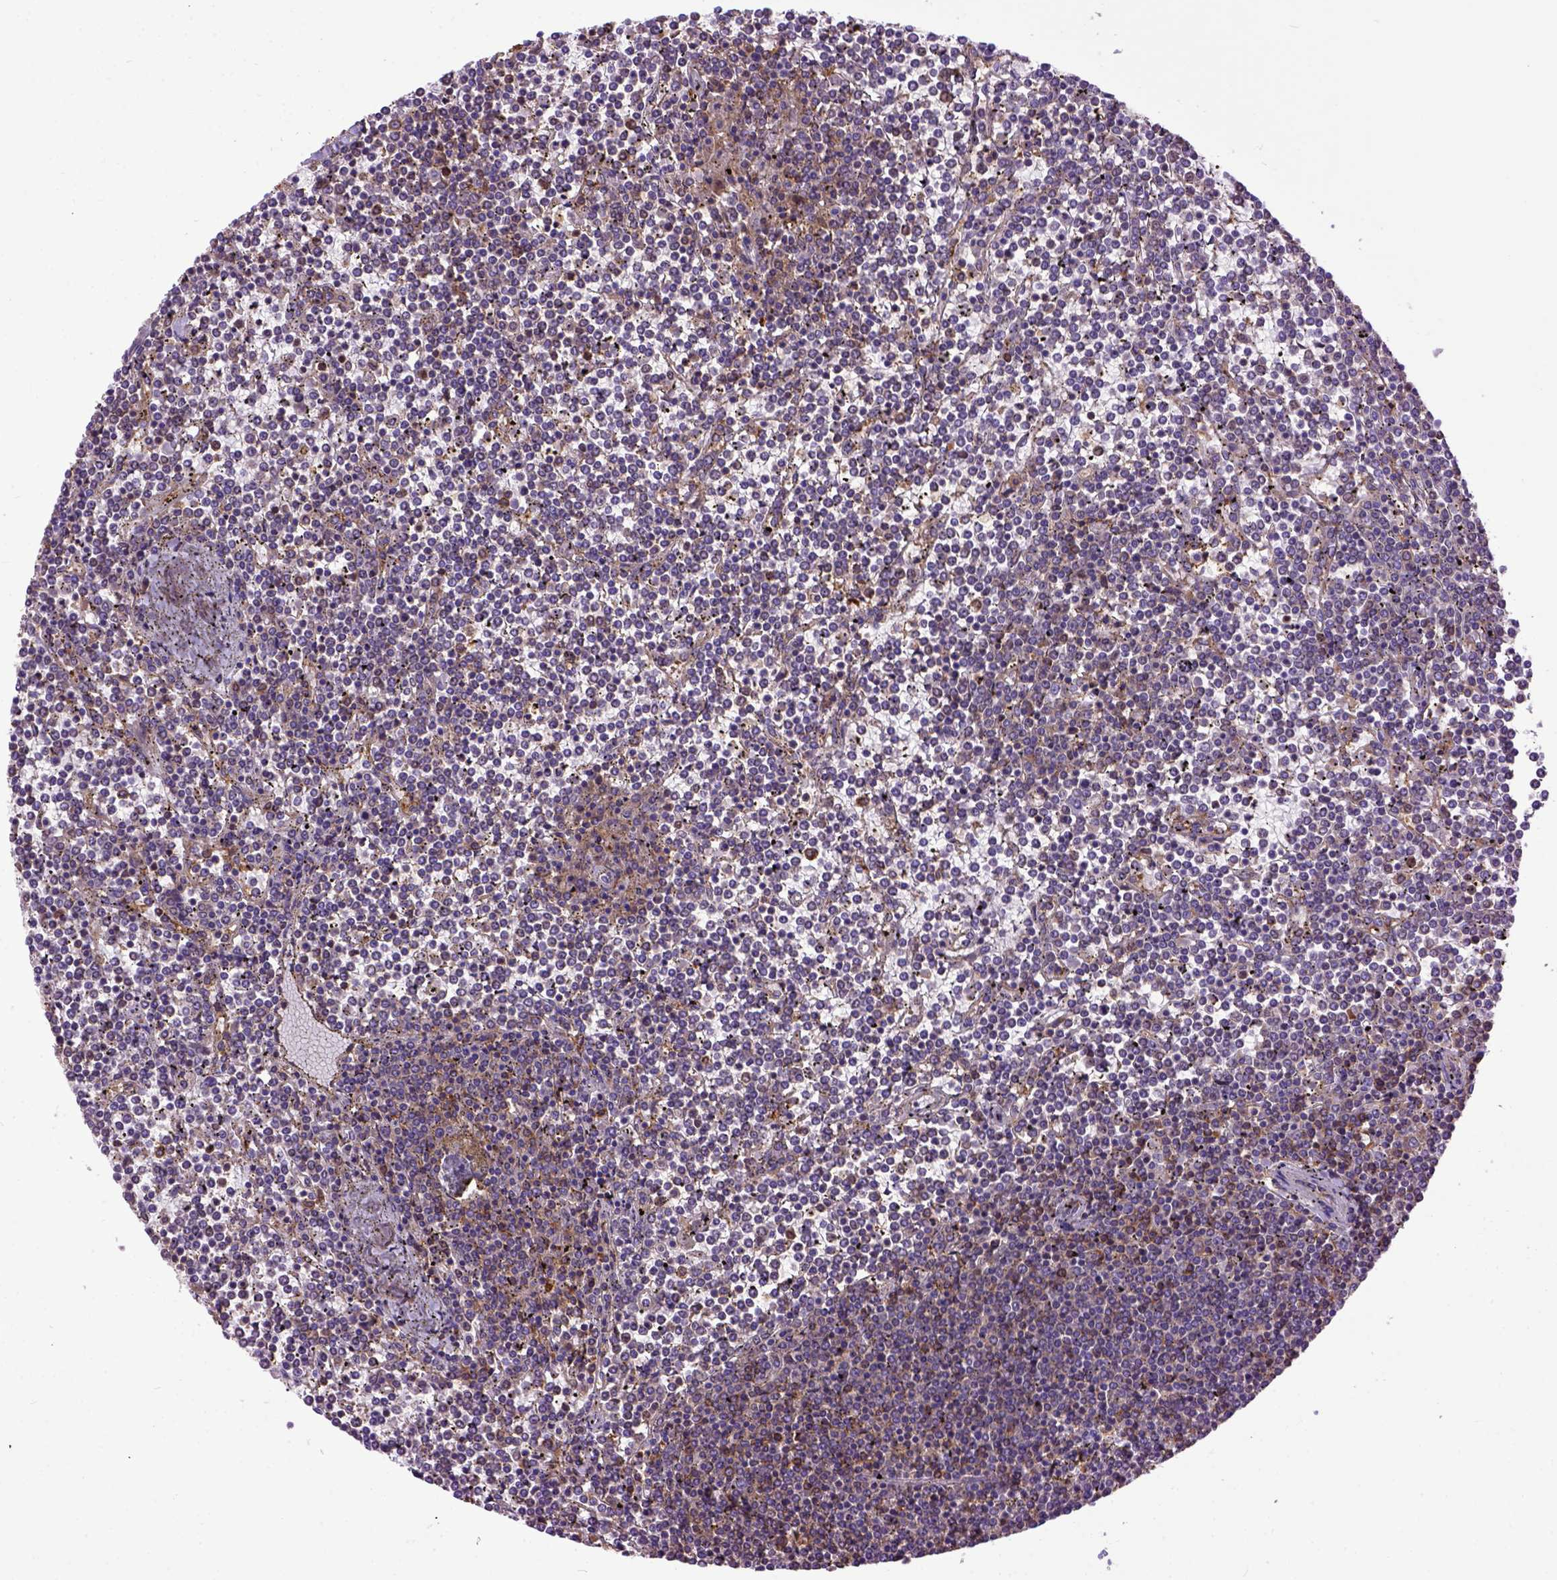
{"staining": {"intensity": "weak", "quantity": "<25%", "location": "cytoplasmic/membranous"}, "tissue": "lymphoma", "cell_type": "Tumor cells", "image_type": "cancer", "snomed": [{"axis": "morphology", "description": "Malignant lymphoma, non-Hodgkin's type, Low grade"}, {"axis": "topography", "description": "Spleen"}], "caption": "Immunohistochemistry image of neoplastic tissue: low-grade malignant lymphoma, non-Hodgkin's type stained with DAB (3,3'-diaminobenzidine) shows no significant protein positivity in tumor cells.", "gene": "MVP", "patient": {"sex": "female", "age": 19}}